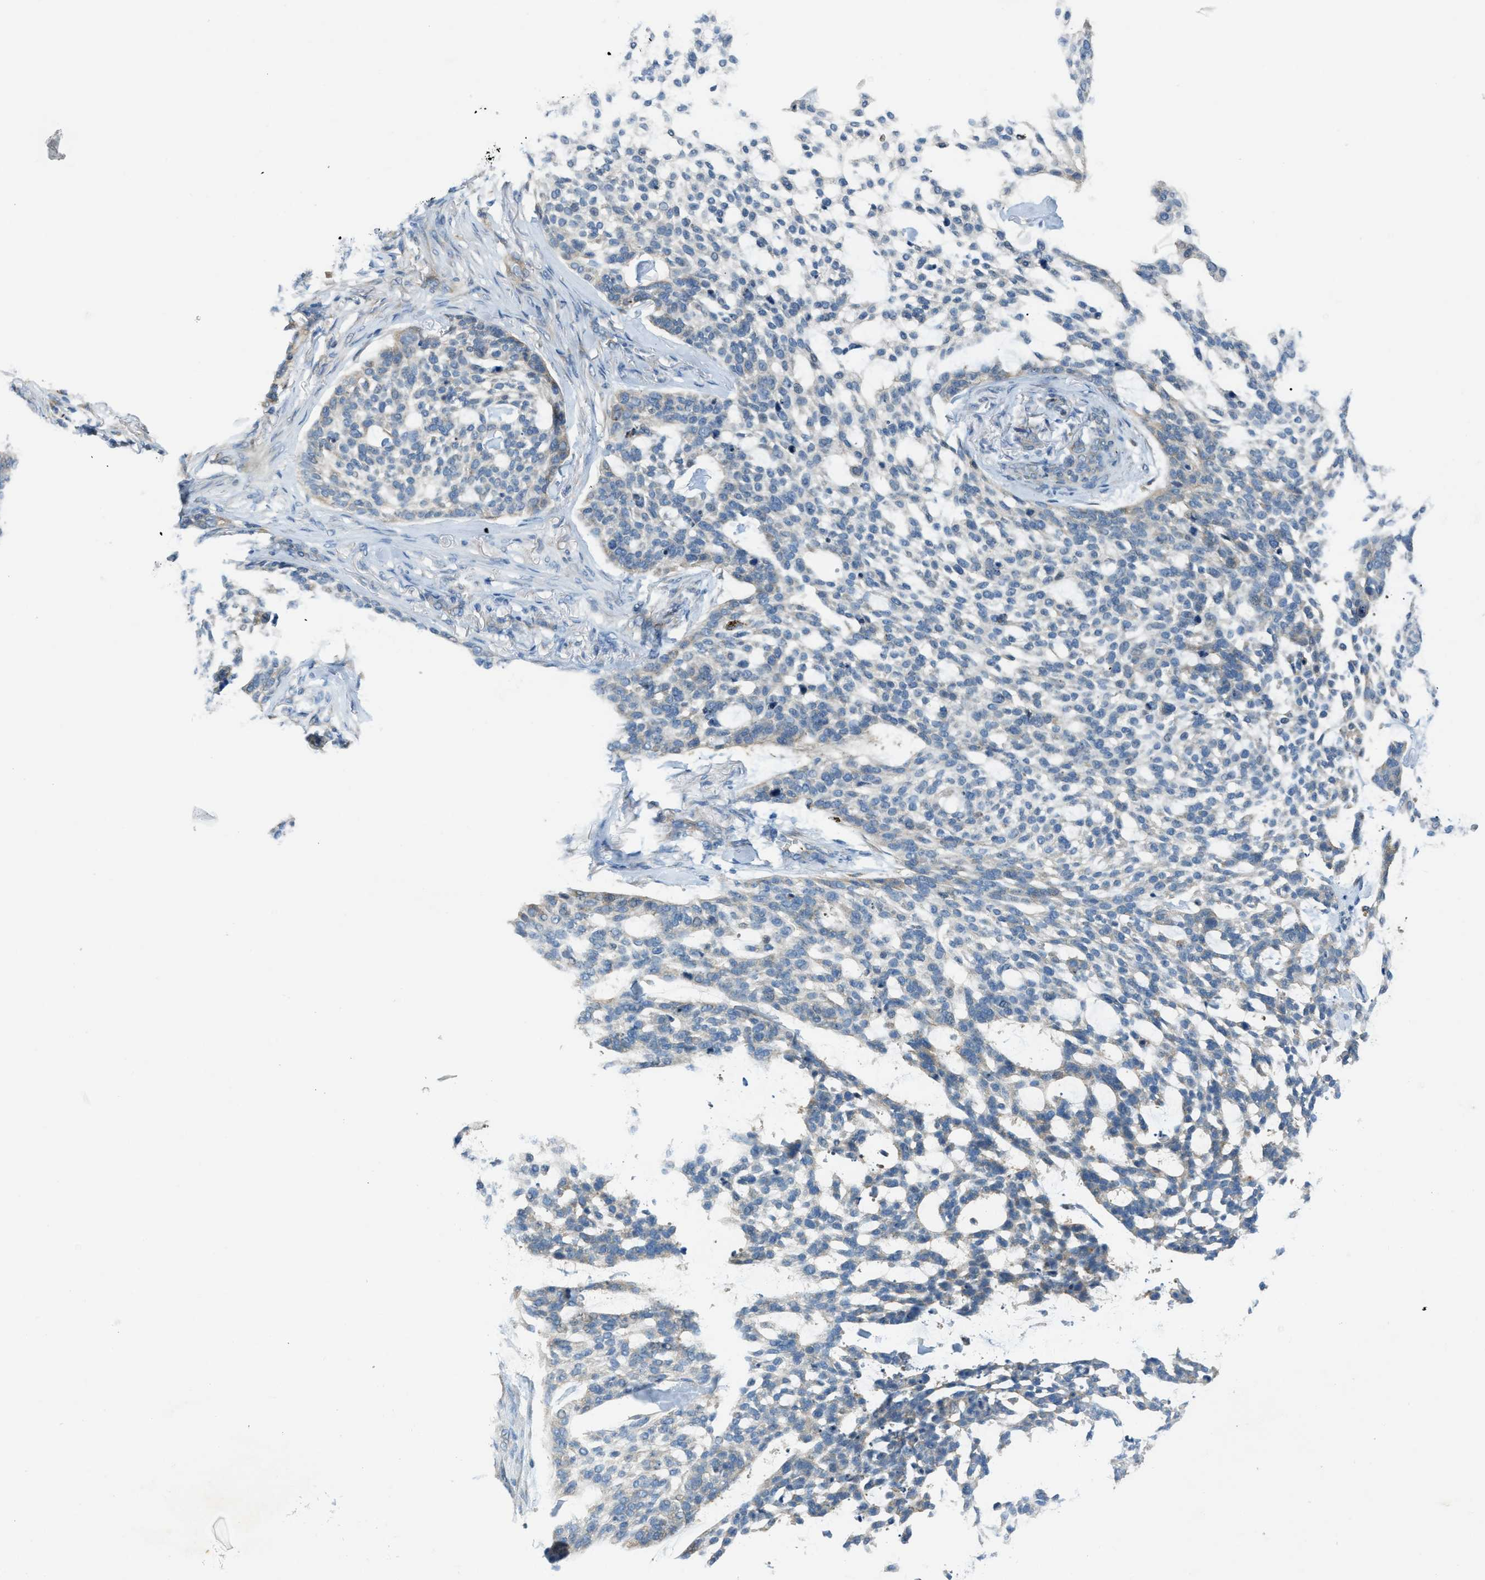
{"staining": {"intensity": "negative", "quantity": "none", "location": "none"}, "tissue": "skin cancer", "cell_type": "Tumor cells", "image_type": "cancer", "snomed": [{"axis": "morphology", "description": "Basal cell carcinoma"}, {"axis": "topography", "description": "Skin"}], "caption": "The immunohistochemistry (IHC) micrograph has no significant expression in tumor cells of skin basal cell carcinoma tissue. Nuclei are stained in blue.", "gene": "KLHDC10", "patient": {"sex": "female", "age": 64}}